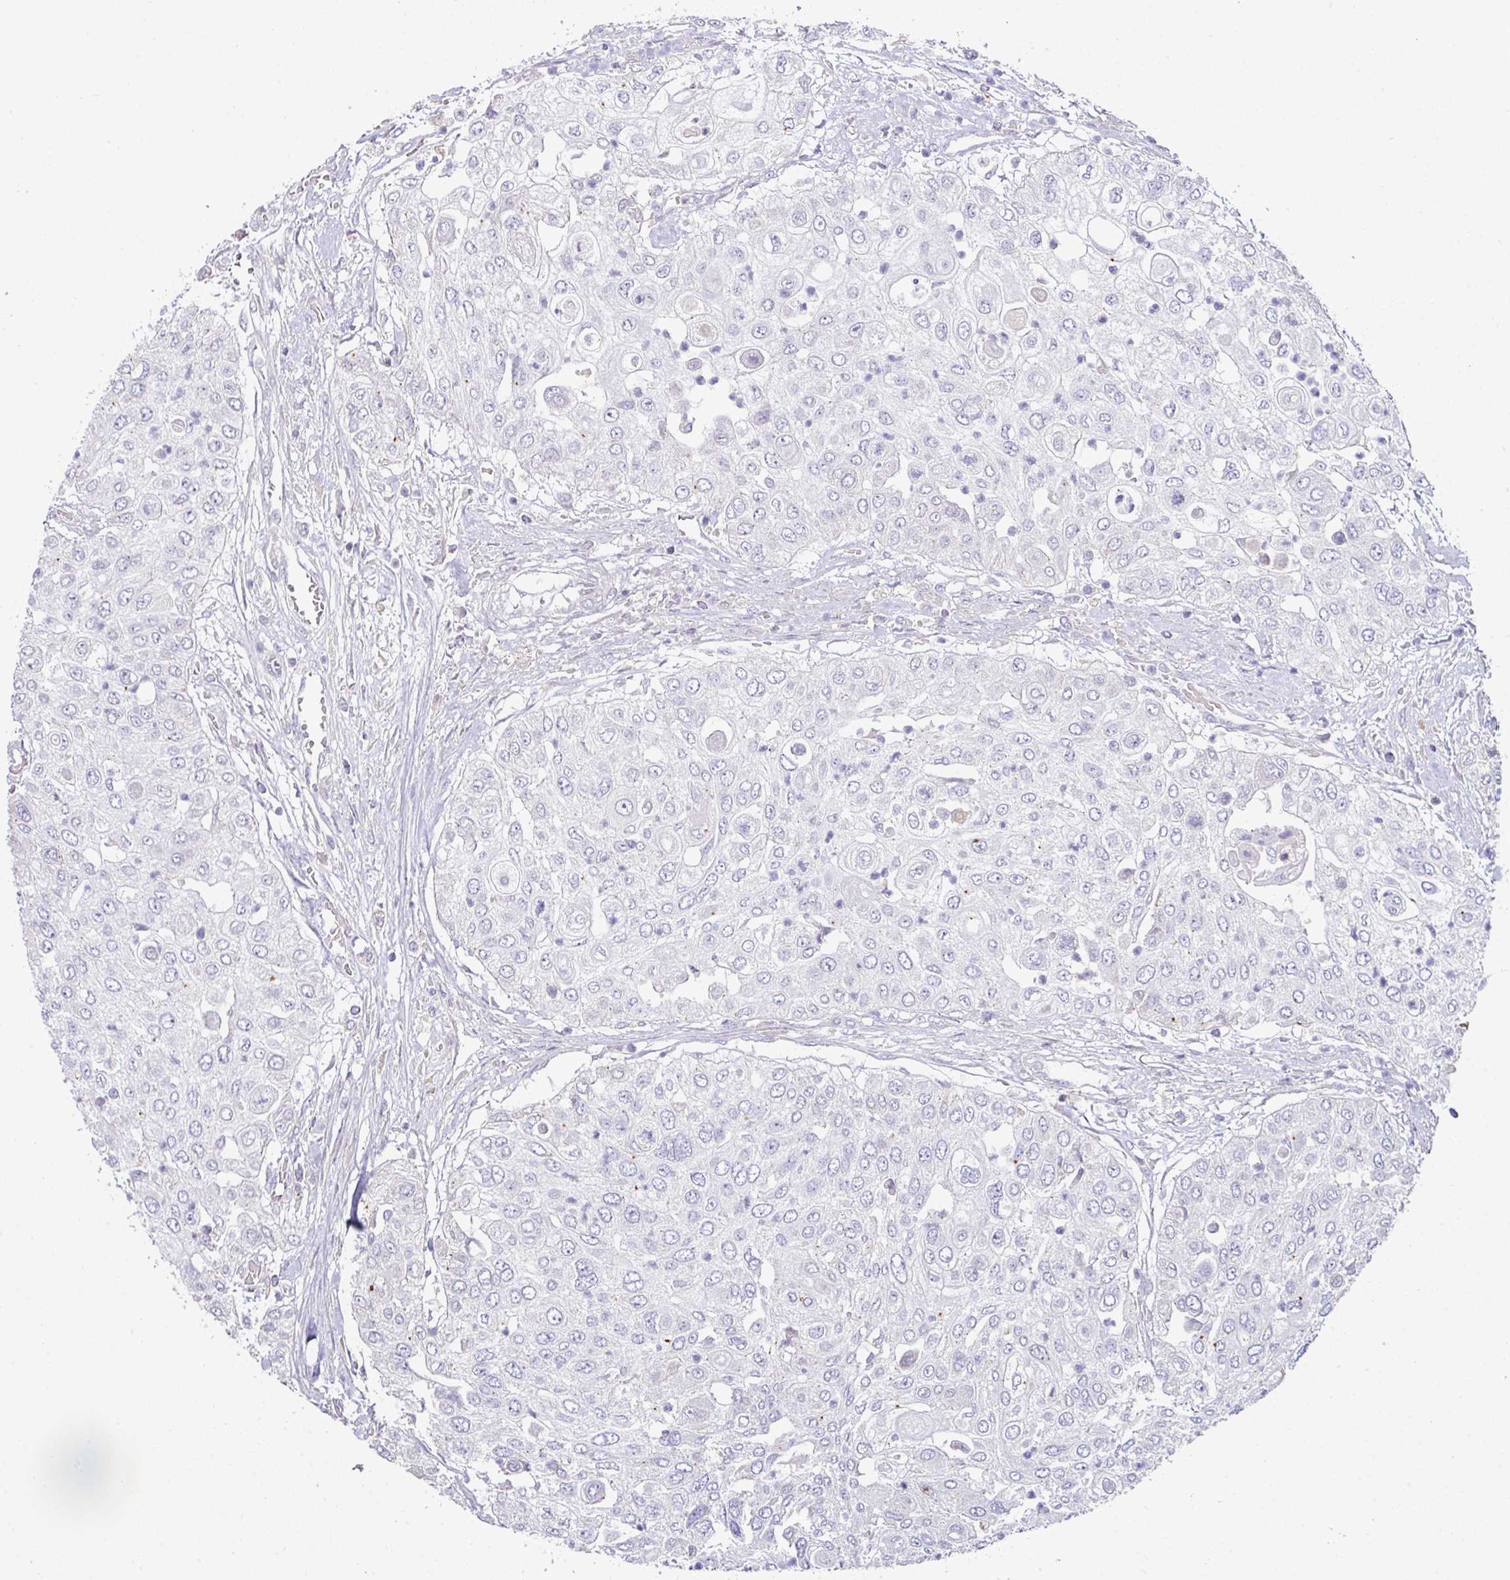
{"staining": {"intensity": "negative", "quantity": "none", "location": "none"}, "tissue": "urothelial cancer", "cell_type": "Tumor cells", "image_type": "cancer", "snomed": [{"axis": "morphology", "description": "Urothelial carcinoma, High grade"}, {"axis": "topography", "description": "Urinary bladder"}], "caption": "Tumor cells are negative for brown protein staining in urothelial cancer.", "gene": "SLAMF6", "patient": {"sex": "female", "age": 79}}